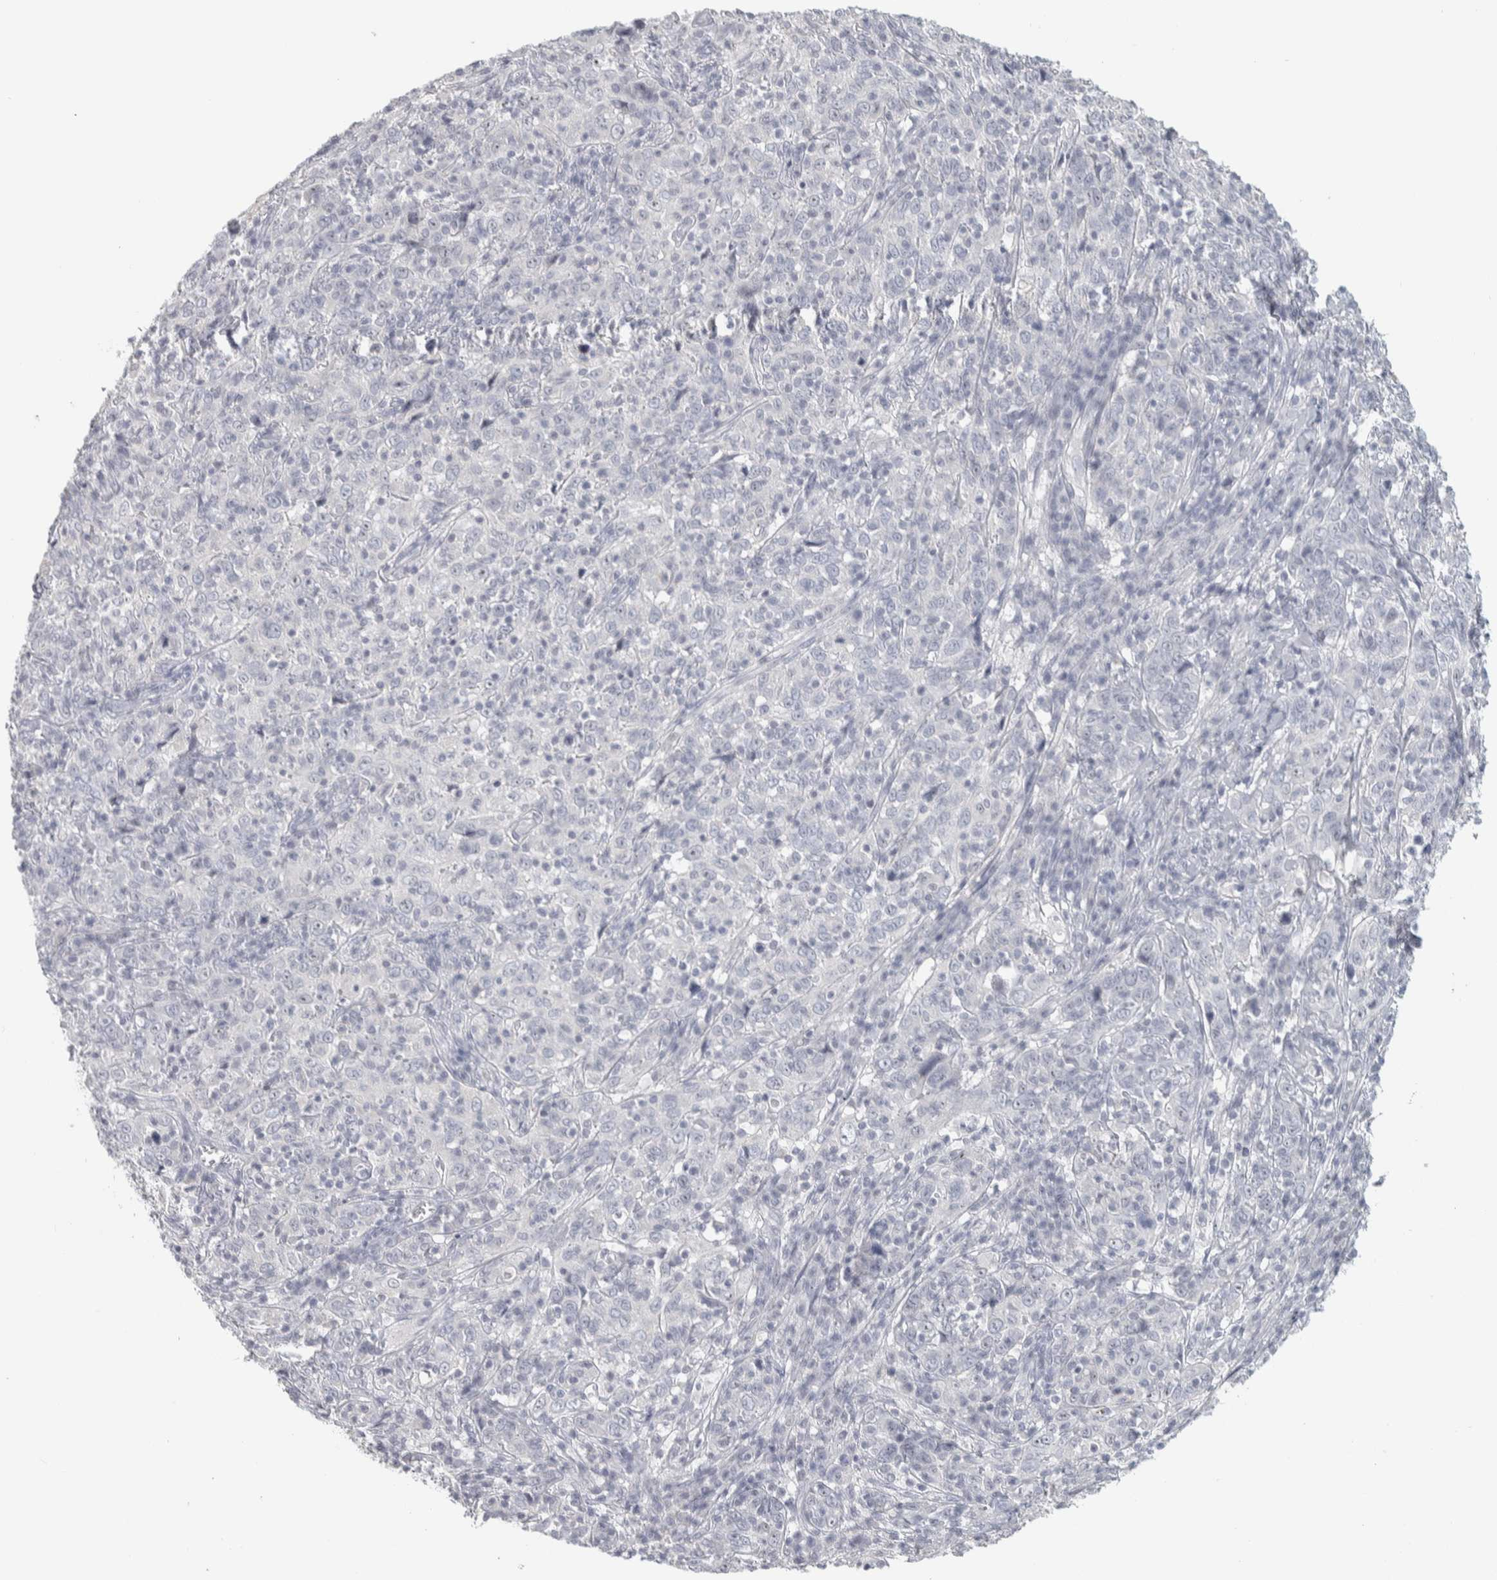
{"staining": {"intensity": "weak", "quantity": "<25%", "location": "nuclear"}, "tissue": "cervical cancer", "cell_type": "Tumor cells", "image_type": "cancer", "snomed": [{"axis": "morphology", "description": "Squamous cell carcinoma, NOS"}, {"axis": "topography", "description": "Cervix"}], "caption": "Immunohistochemical staining of cervical cancer shows no significant staining in tumor cells.", "gene": "DCXR", "patient": {"sex": "female", "age": 46}}